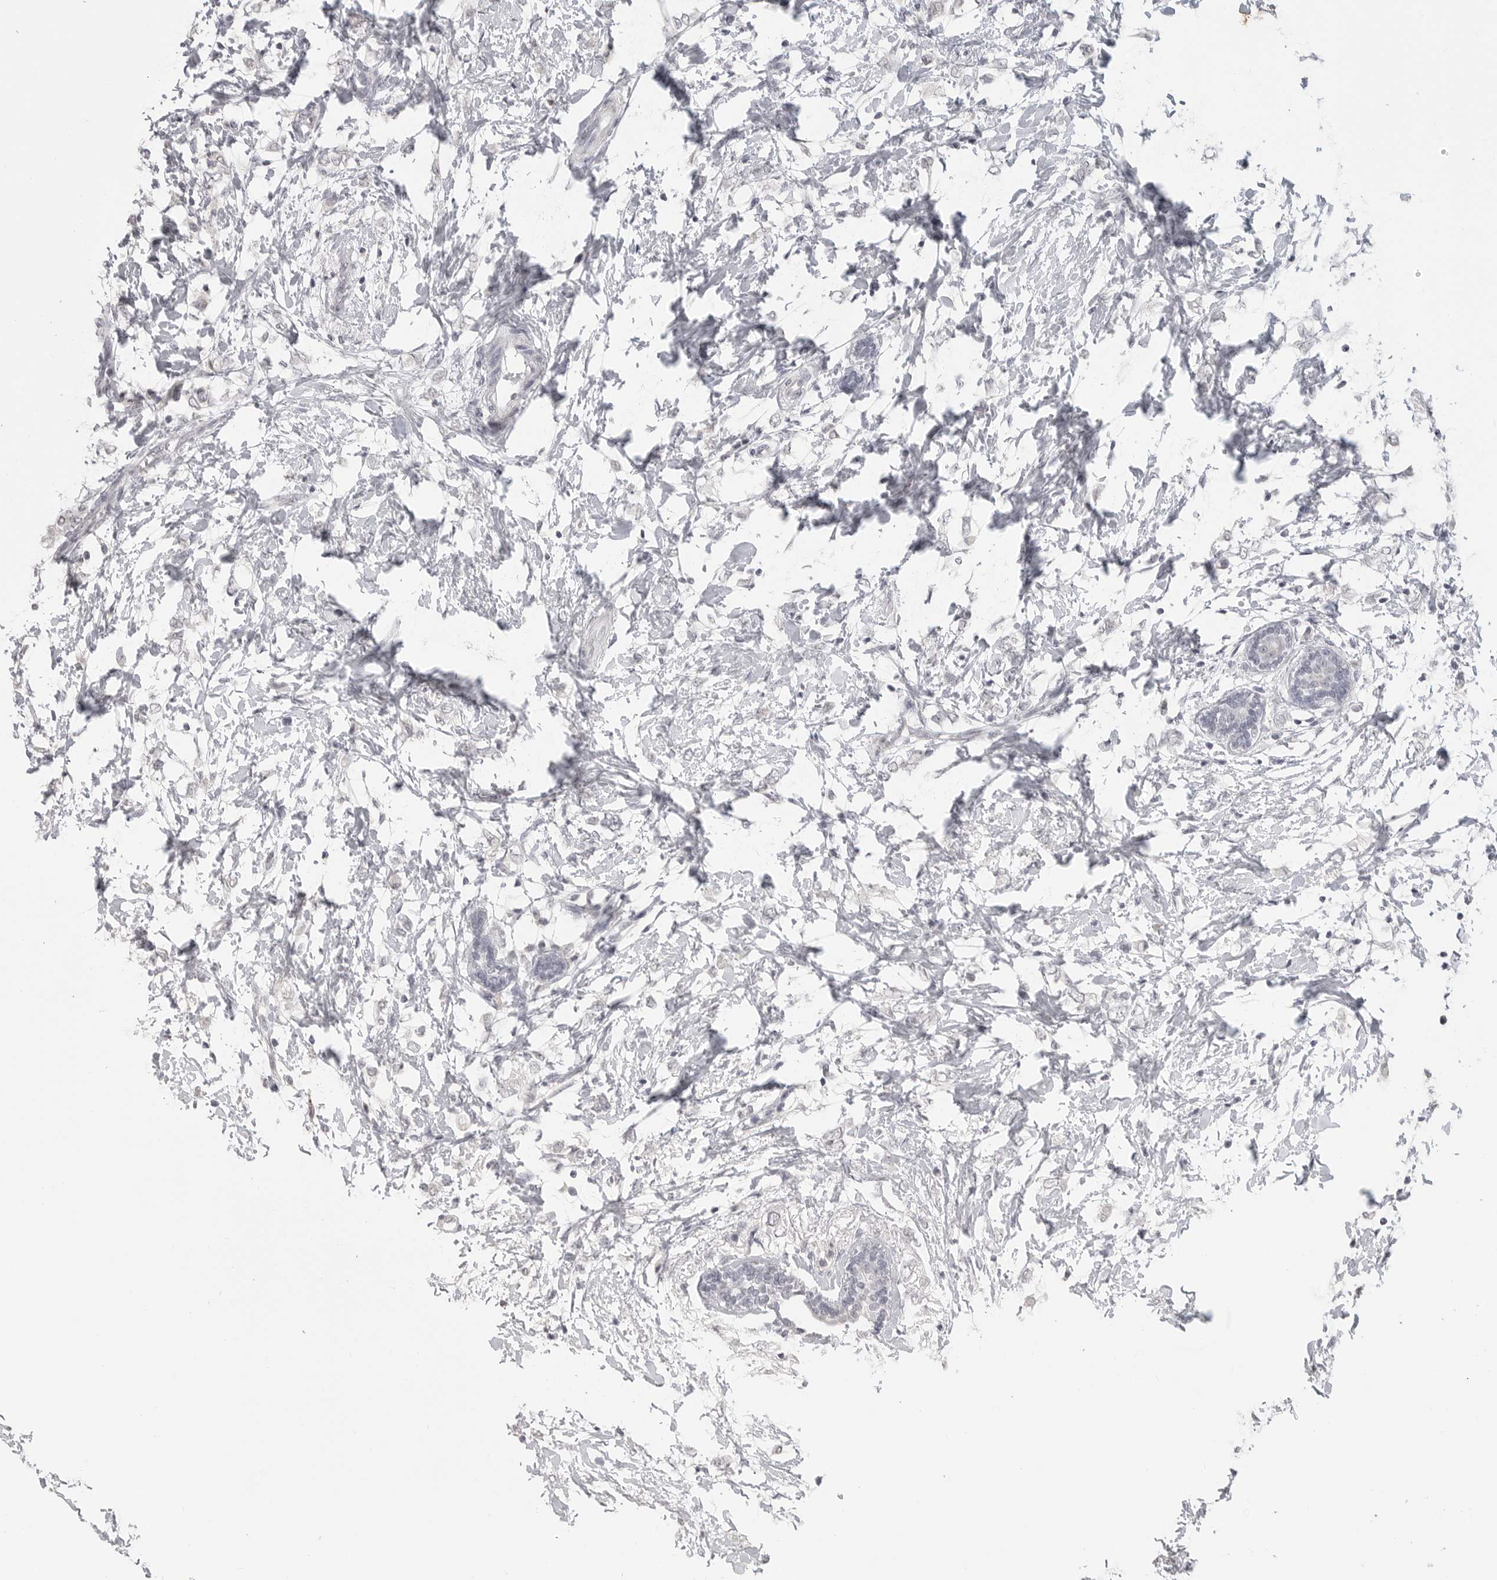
{"staining": {"intensity": "negative", "quantity": "none", "location": "none"}, "tissue": "breast cancer", "cell_type": "Tumor cells", "image_type": "cancer", "snomed": [{"axis": "morphology", "description": "Normal tissue, NOS"}, {"axis": "morphology", "description": "Lobular carcinoma"}, {"axis": "topography", "description": "Breast"}], "caption": "Histopathology image shows no protein staining in tumor cells of breast lobular carcinoma tissue.", "gene": "PRSS1", "patient": {"sex": "female", "age": 47}}